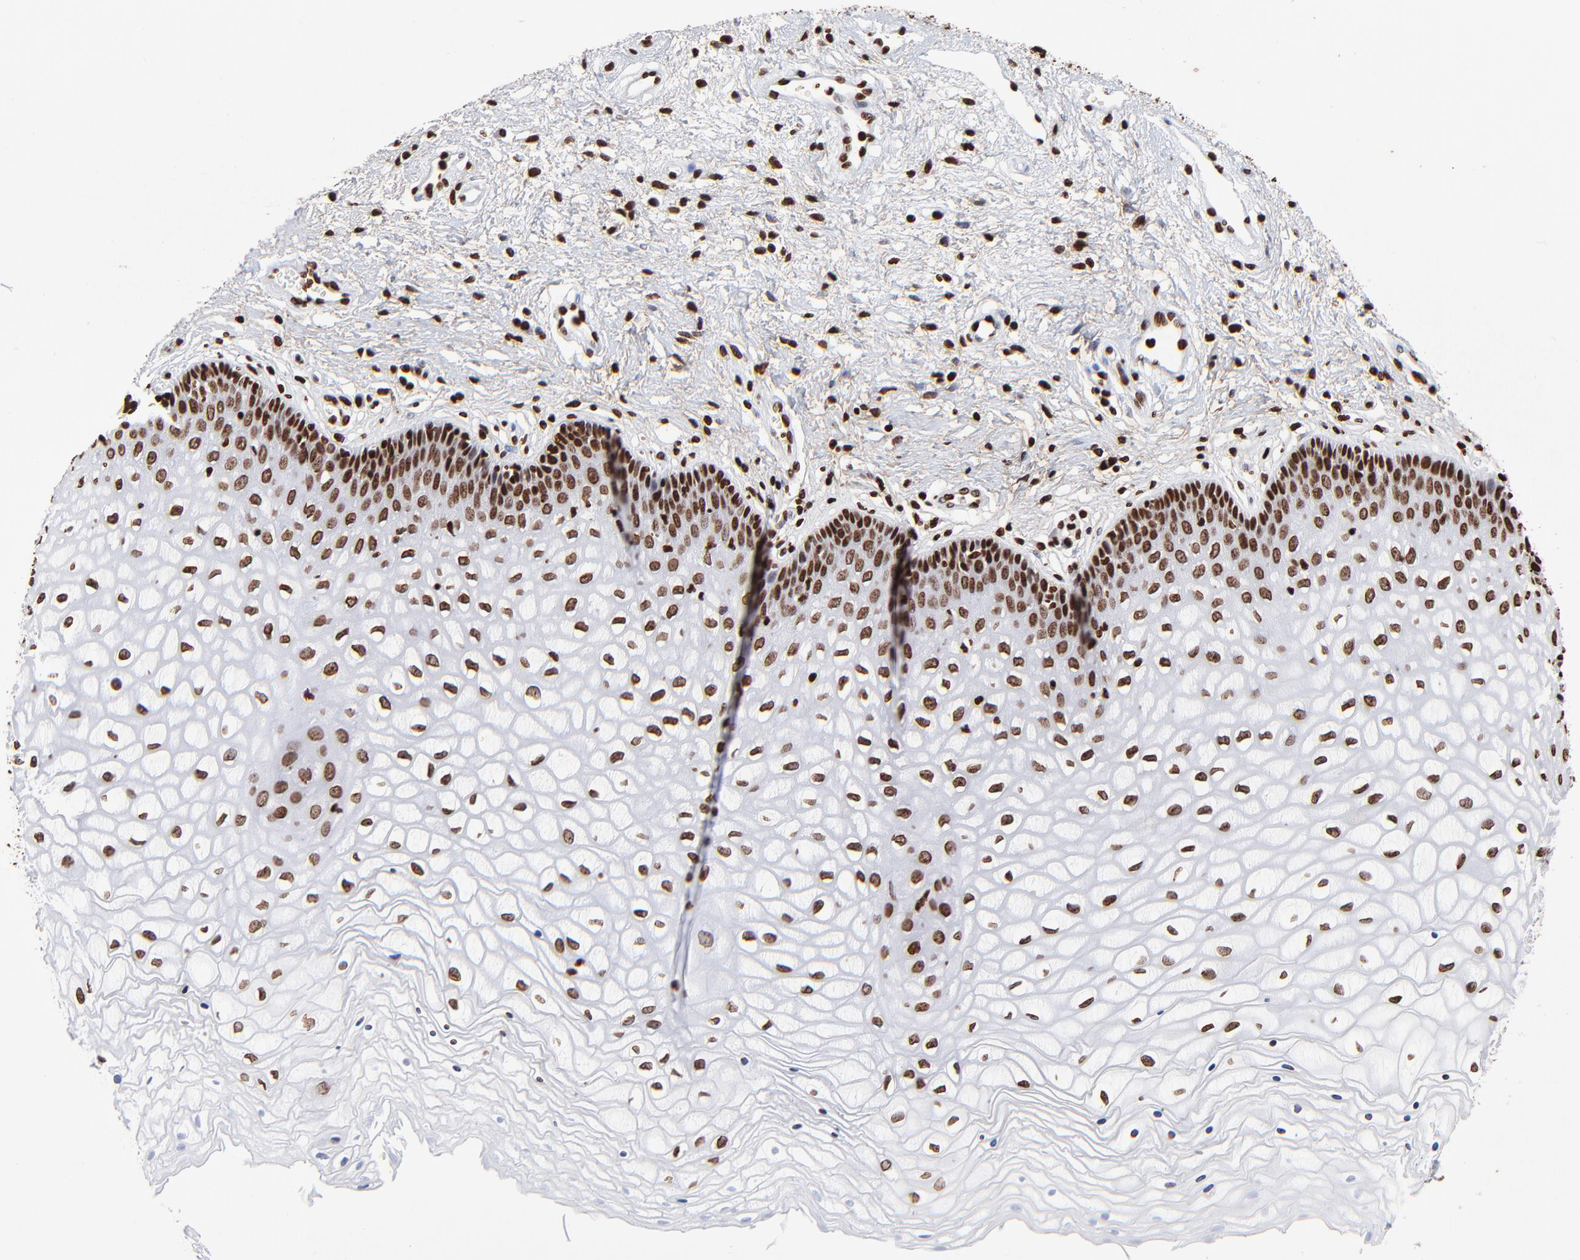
{"staining": {"intensity": "strong", "quantity": ">75%", "location": "nuclear"}, "tissue": "vagina", "cell_type": "Squamous epithelial cells", "image_type": "normal", "snomed": [{"axis": "morphology", "description": "Normal tissue, NOS"}, {"axis": "topography", "description": "Vagina"}], "caption": "Brown immunohistochemical staining in benign human vagina reveals strong nuclear staining in about >75% of squamous epithelial cells.", "gene": "FBH1", "patient": {"sex": "female", "age": 34}}